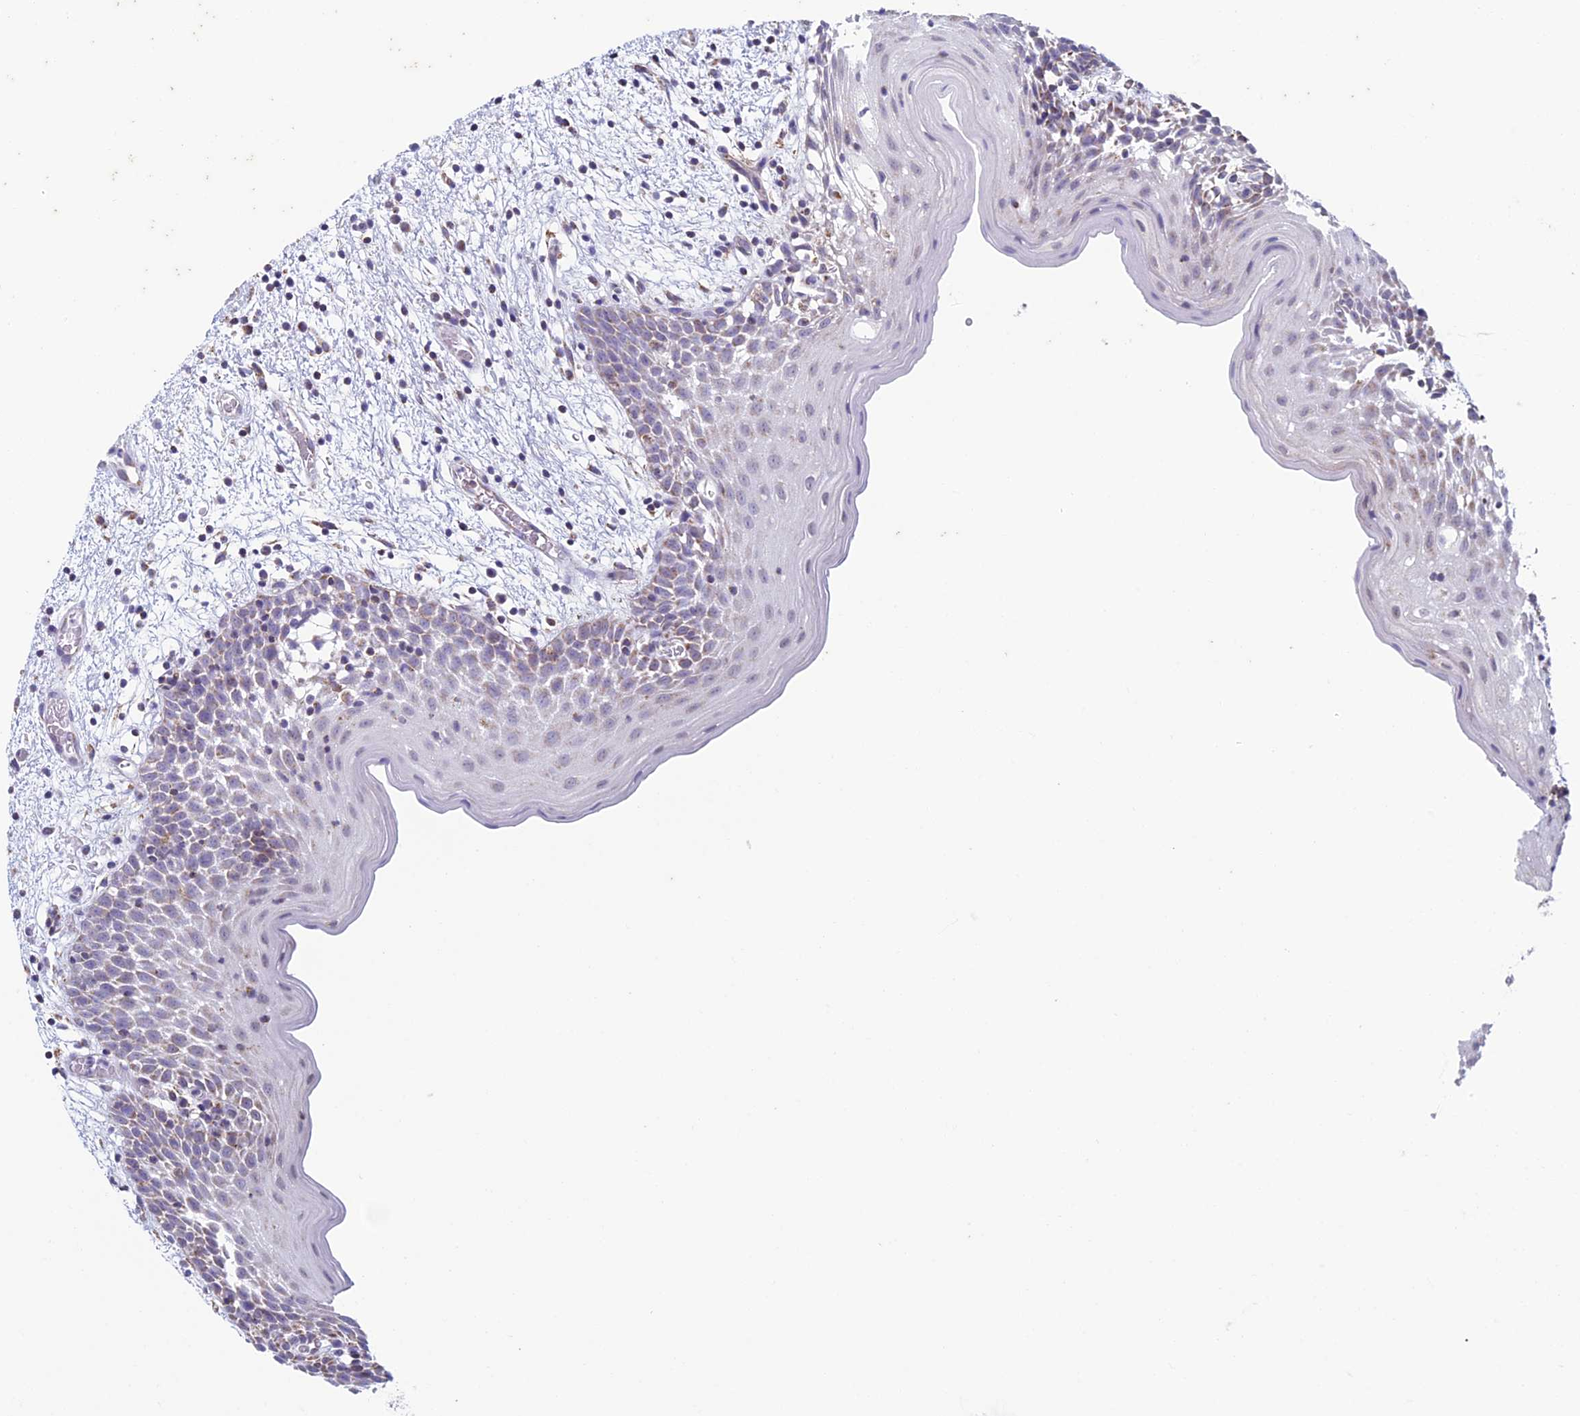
{"staining": {"intensity": "weak", "quantity": "25%-75%", "location": "cytoplasmic/membranous"}, "tissue": "oral mucosa", "cell_type": "Squamous epithelial cells", "image_type": "normal", "snomed": [{"axis": "morphology", "description": "Normal tissue, NOS"}, {"axis": "topography", "description": "Skeletal muscle"}, {"axis": "topography", "description": "Oral tissue"}, {"axis": "topography", "description": "Salivary gland"}, {"axis": "topography", "description": "Peripheral nerve tissue"}], "caption": "Protein analysis of normal oral mucosa displays weak cytoplasmic/membranous staining in approximately 25%-75% of squamous epithelial cells. (IHC, brightfield microscopy, high magnification).", "gene": "ZNG1A", "patient": {"sex": "male", "age": 54}}